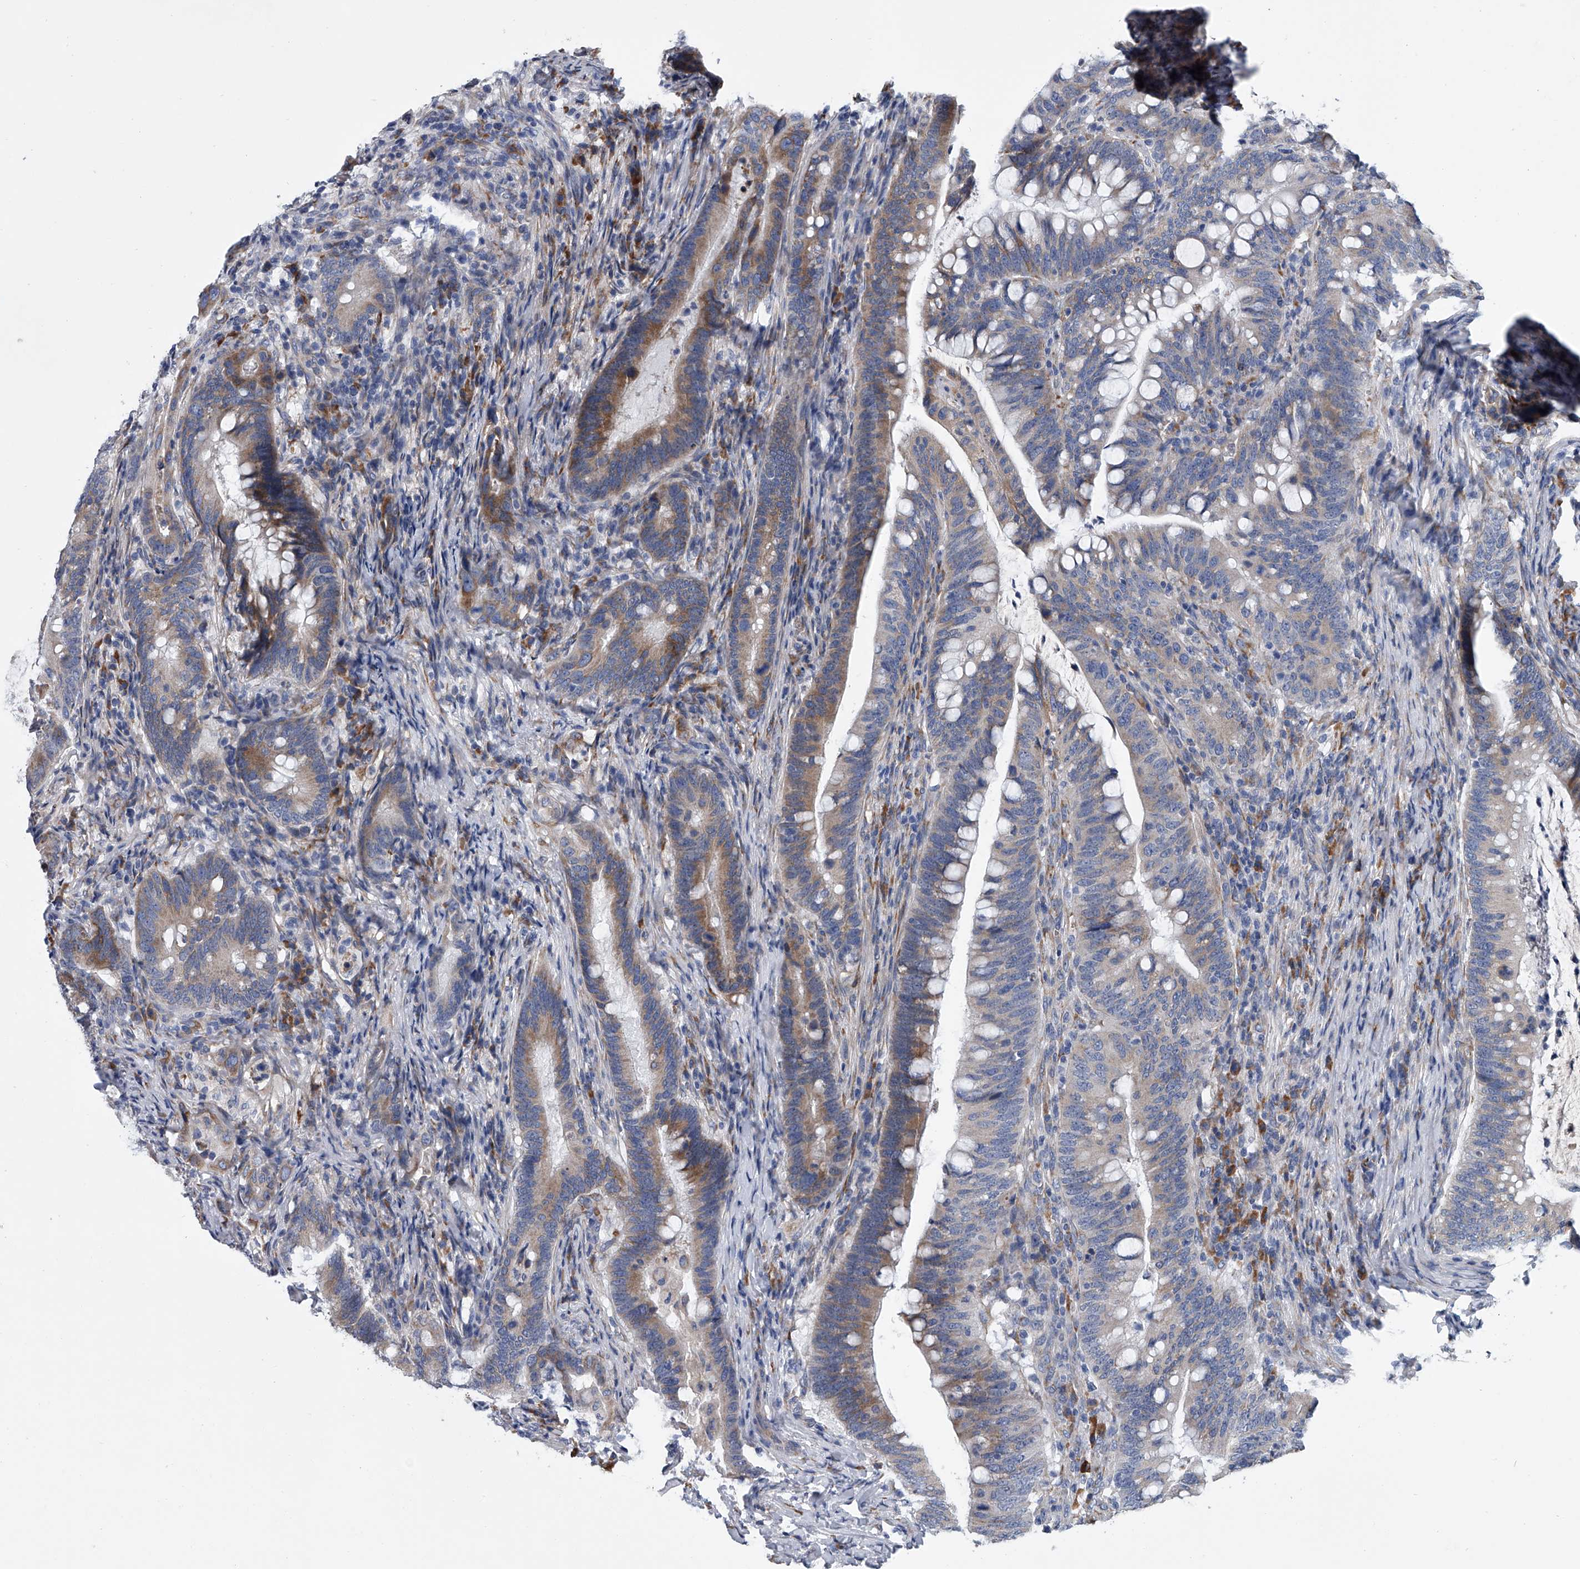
{"staining": {"intensity": "weak", "quantity": "25%-75%", "location": "cytoplasmic/membranous"}, "tissue": "colorectal cancer", "cell_type": "Tumor cells", "image_type": "cancer", "snomed": [{"axis": "morphology", "description": "Adenocarcinoma, NOS"}, {"axis": "topography", "description": "Colon"}], "caption": "Protein staining of colorectal cancer tissue displays weak cytoplasmic/membranous positivity in about 25%-75% of tumor cells.", "gene": "ABCG1", "patient": {"sex": "female", "age": 66}}